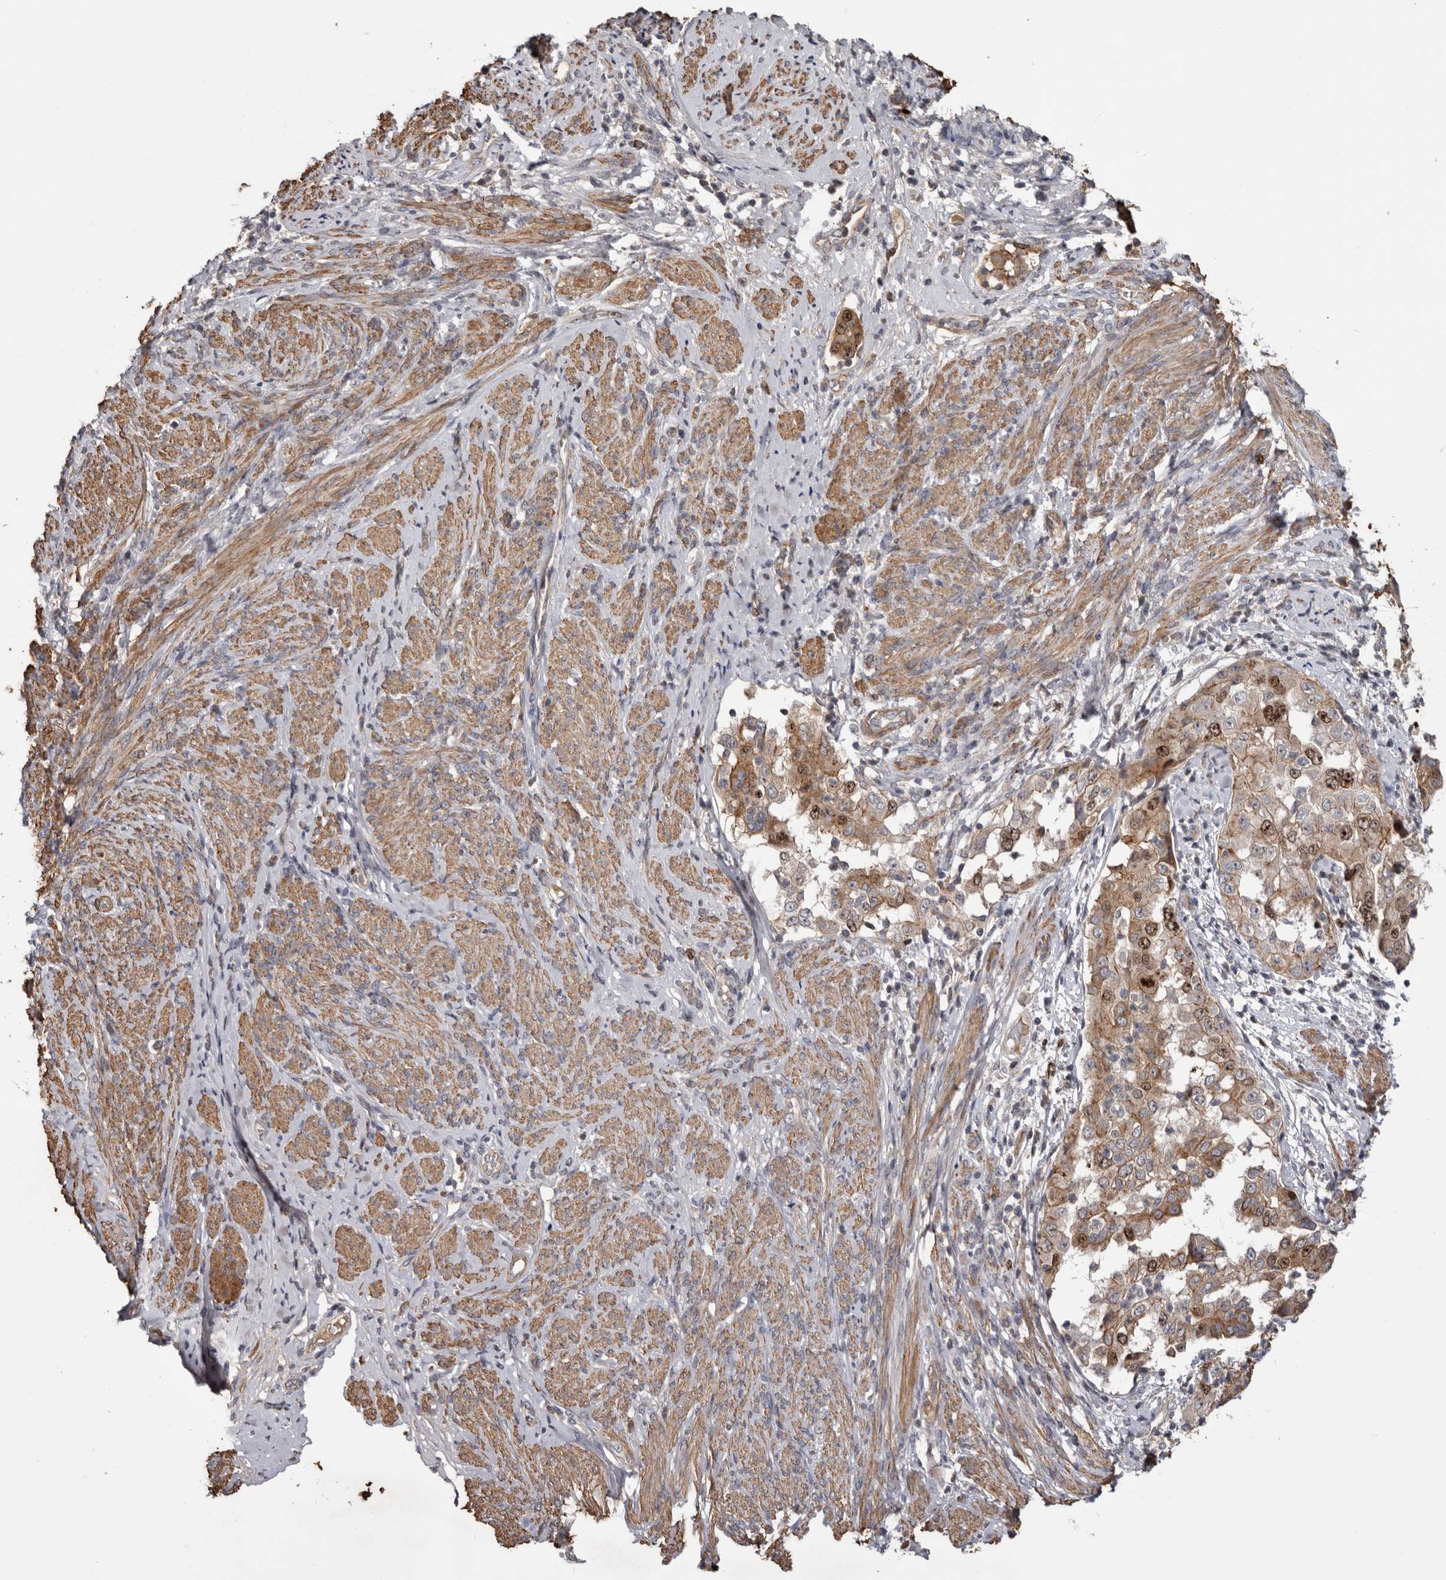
{"staining": {"intensity": "moderate", "quantity": ">75%", "location": "cytoplasmic/membranous,nuclear"}, "tissue": "endometrial cancer", "cell_type": "Tumor cells", "image_type": "cancer", "snomed": [{"axis": "morphology", "description": "Adenocarcinoma, NOS"}, {"axis": "topography", "description": "Endometrium"}], "caption": "IHC (DAB) staining of endometrial cancer demonstrates moderate cytoplasmic/membranous and nuclear protein positivity in about >75% of tumor cells. Using DAB (3,3'-diaminobenzidine) (brown) and hematoxylin (blue) stains, captured at high magnification using brightfield microscopy.", "gene": "CDCA8", "patient": {"sex": "female", "age": 85}}